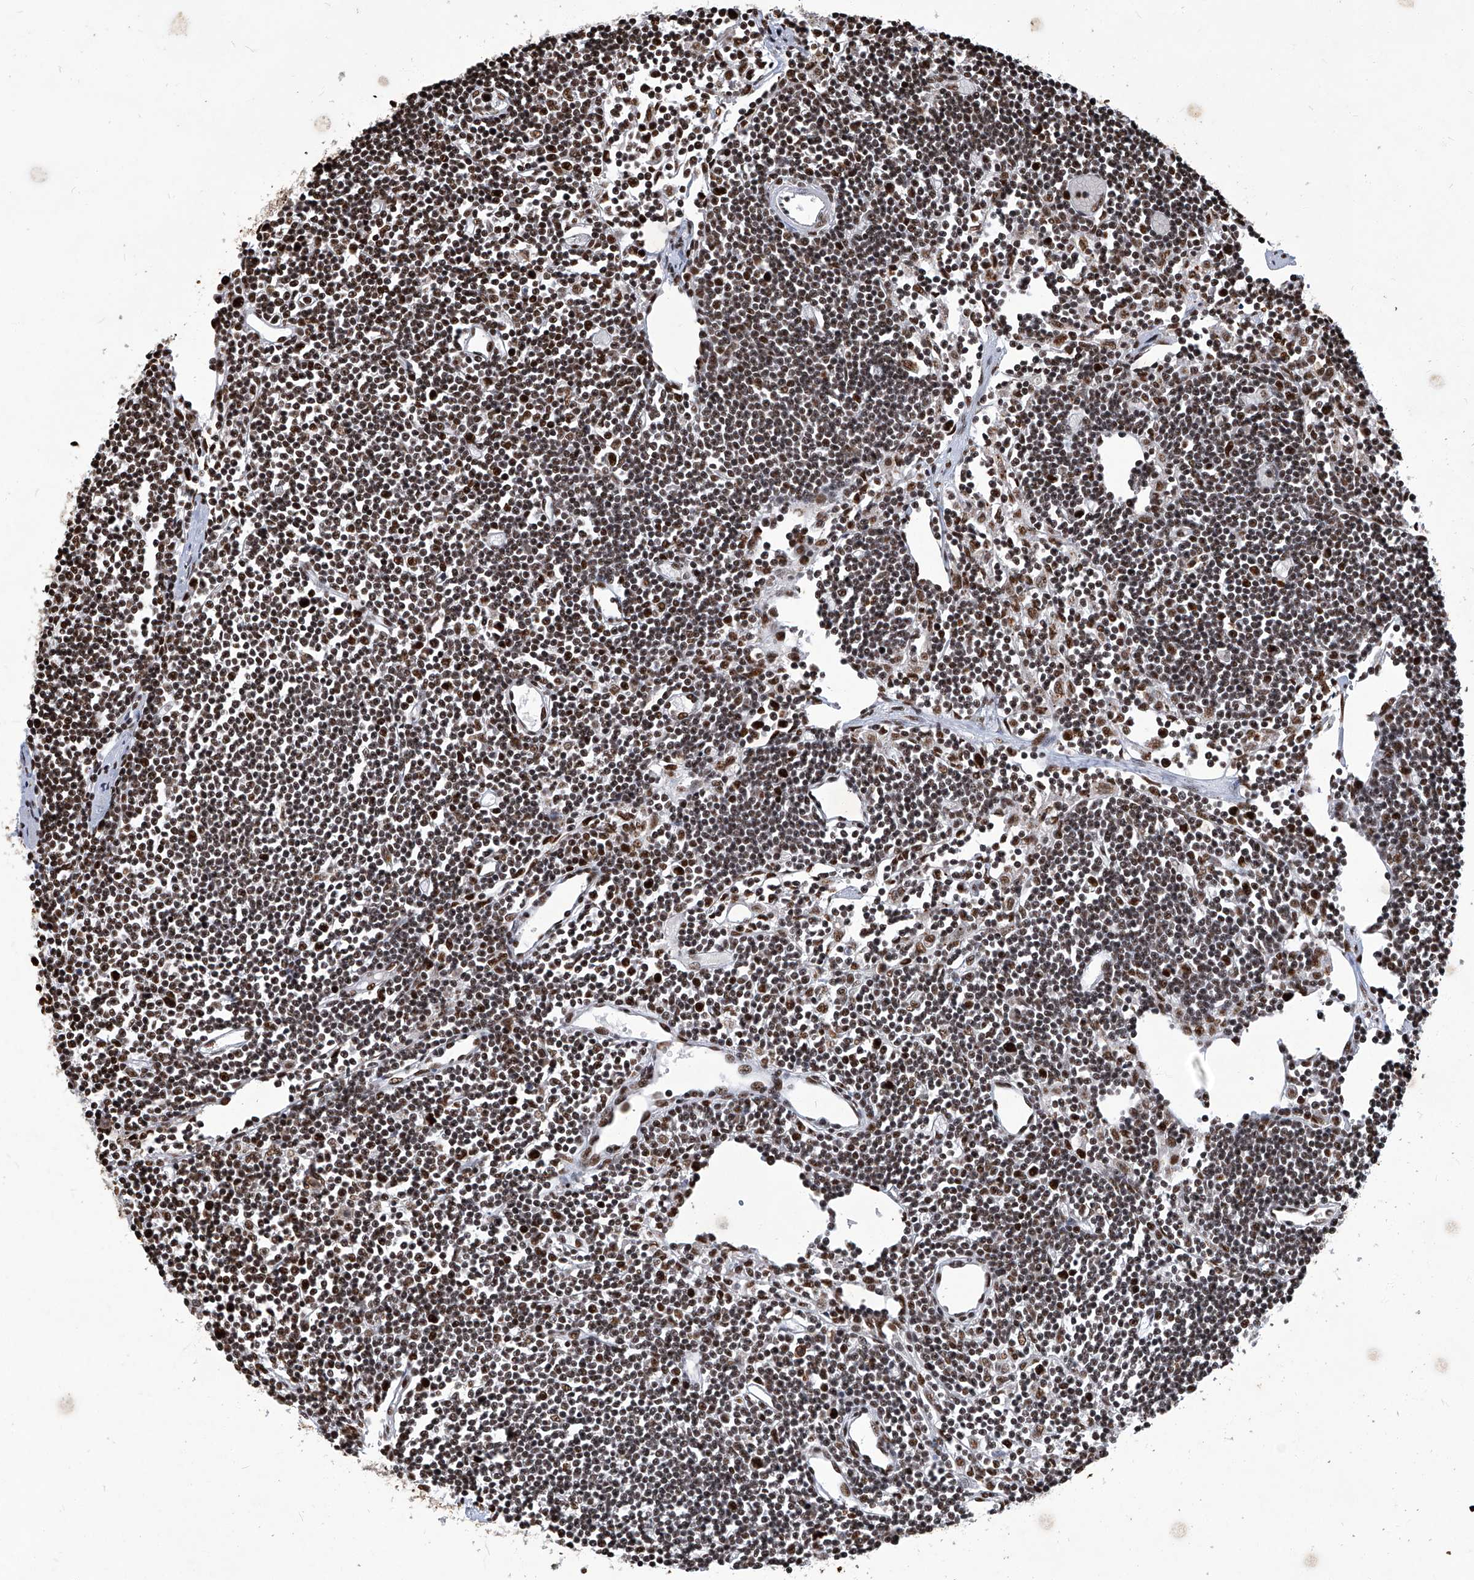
{"staining": {"intensity": "strong", "quantity": ">75%", "location": "nuclear"}, "tissue": "lymph node", "cell_type": "Germinal center cells", "image_type": "normal", "snomed": [{"axis": "morphology", "description": "Normal tissue, NOS"}, {"axis": "topography", "description": "Lymph node"}], "caption": "Approximately >75% of germinal center cells in unremarkable human lymph node exhibit strong nuclear protein expression as visualized by brown immunohistochemical staining.", "gene": "HBP1", "patient": {"sex": "female", "age": 11}}